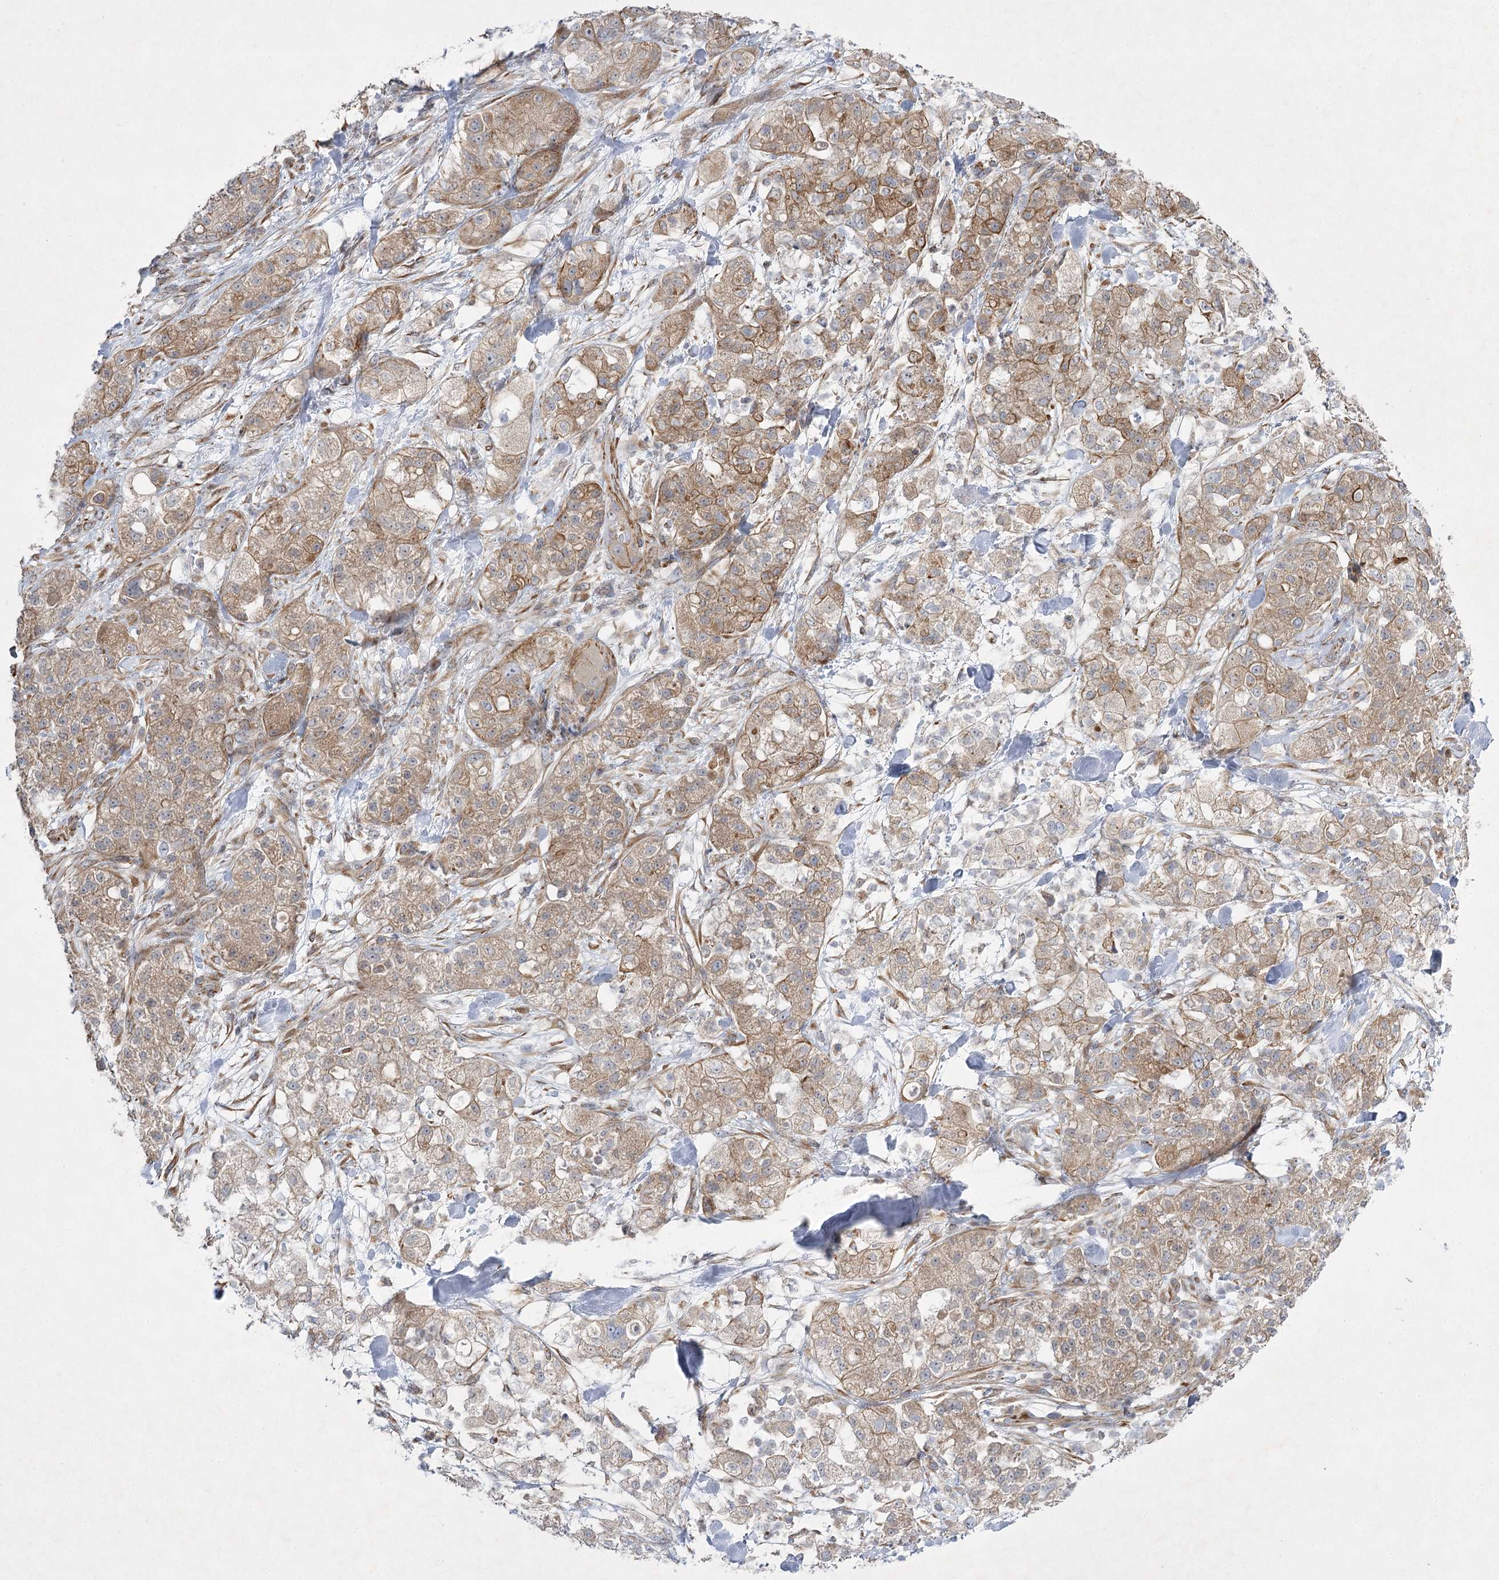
{"staining": {"intensity": "moderate", "quantity": ">75%", "location": "cytoplasmic/membranous"}, "tissue": "pancreatic cancer", "cell_type": "Tumor cells", "image_type": "cancer", "snomed": [{"axis": "morphology", "description": "Adenocarcinoma, NOS"}, {"axis": "topography", "description": "Pancreas"}], "caption": "Protein staining by IHC demonstrates moderate cytoplasmic/membranous expression in approximately >75% of tumor cells in pancreatic cancer.", "gene": "KIAA0825", "patient": {"sex": "female", "age": 78}}